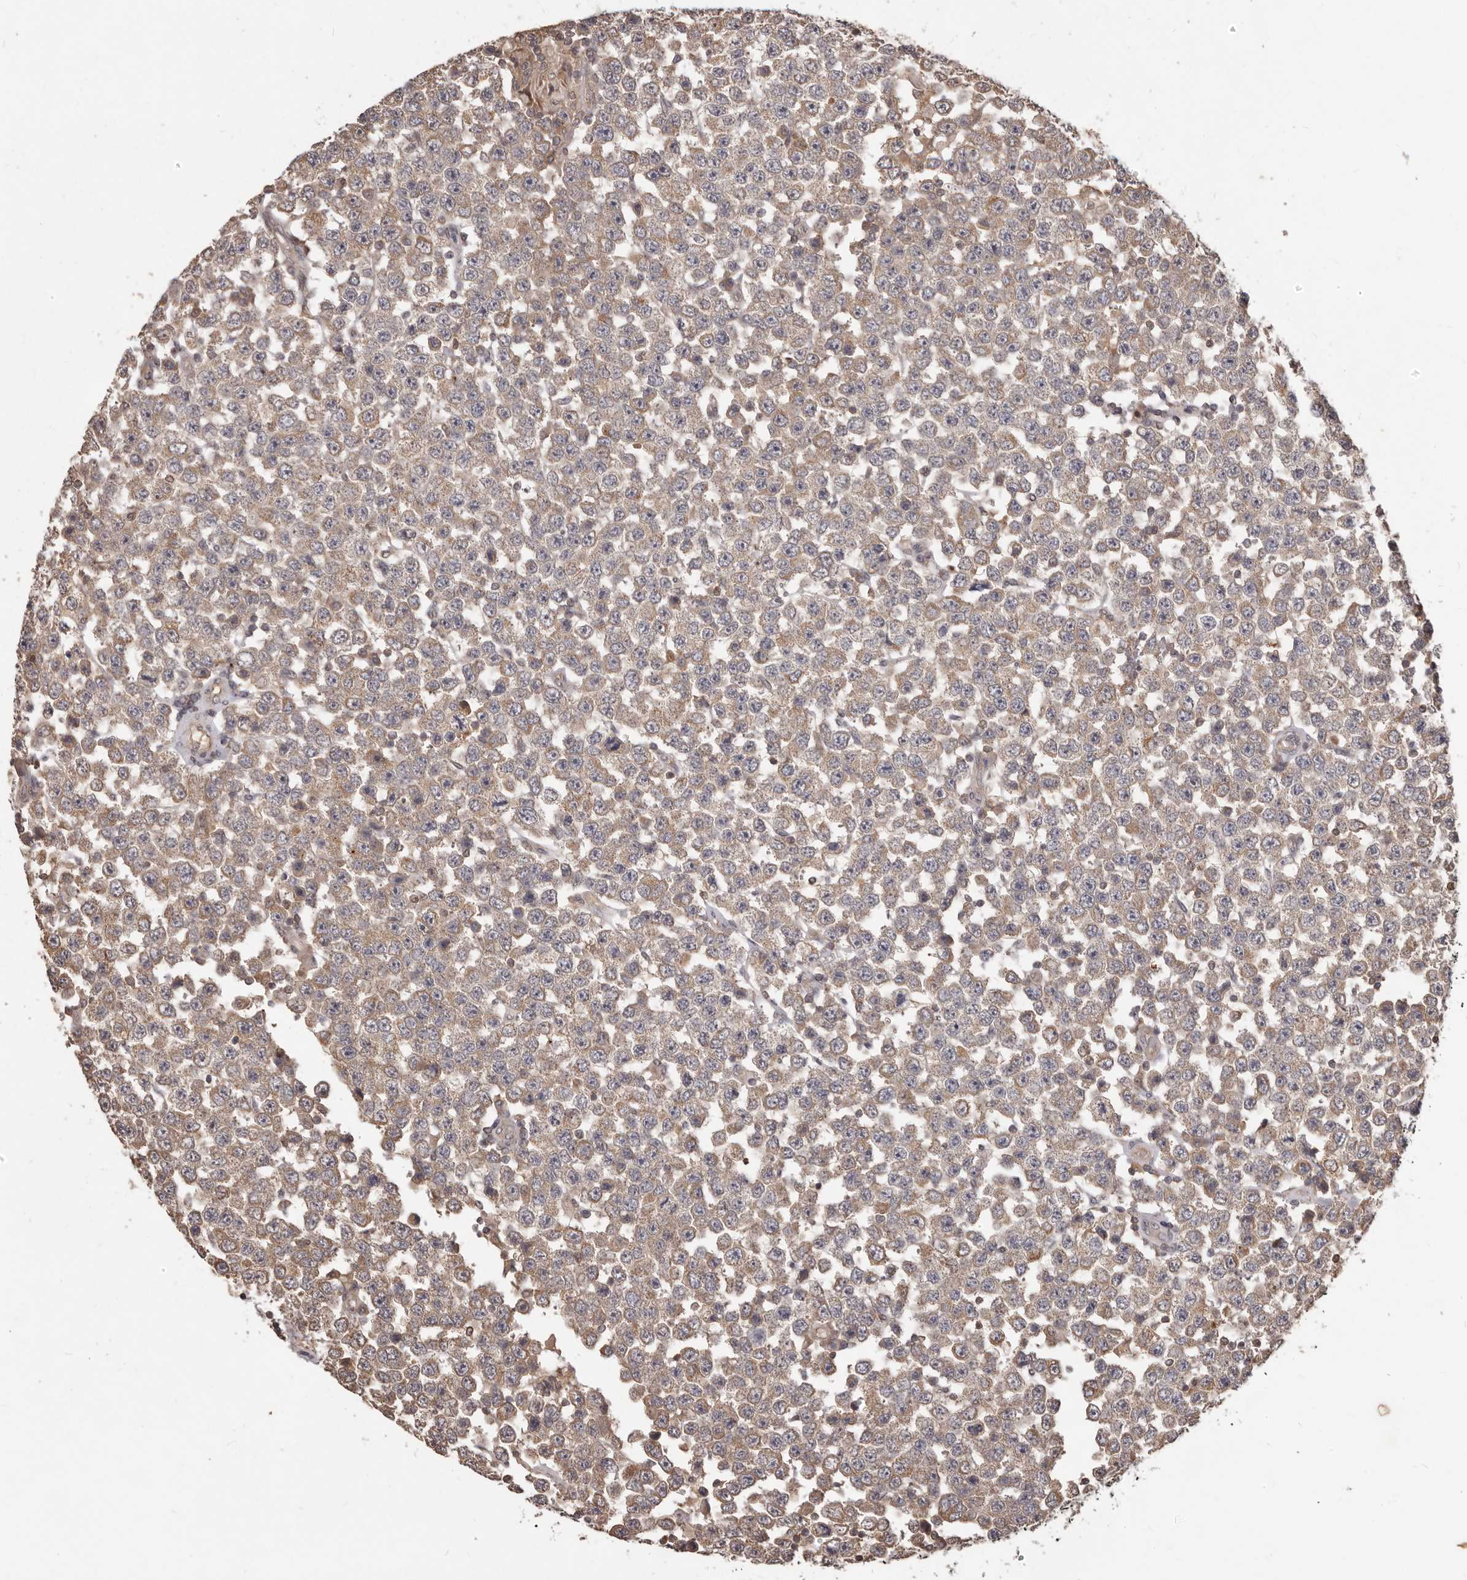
{"staining": {"intensity": "moderate", "quantity": ">75%", "location": "cytoplasmic/membranous"}, "tissue": "testis cancer", "cell_type": "Tumor cells", "image_type": "cancer", "snomed": [{"axis": "morphology", "description": "Seminoma, NOS"}, {"axis": "topography", "description": "Testis"}], "caption": "A brown stain shows moderate cytoplasmic/membranous positivity of a protein in seminoma (testis) tumor cells.", "gene": "MTO1", "patient": {"sex": "male", "age": 28}}